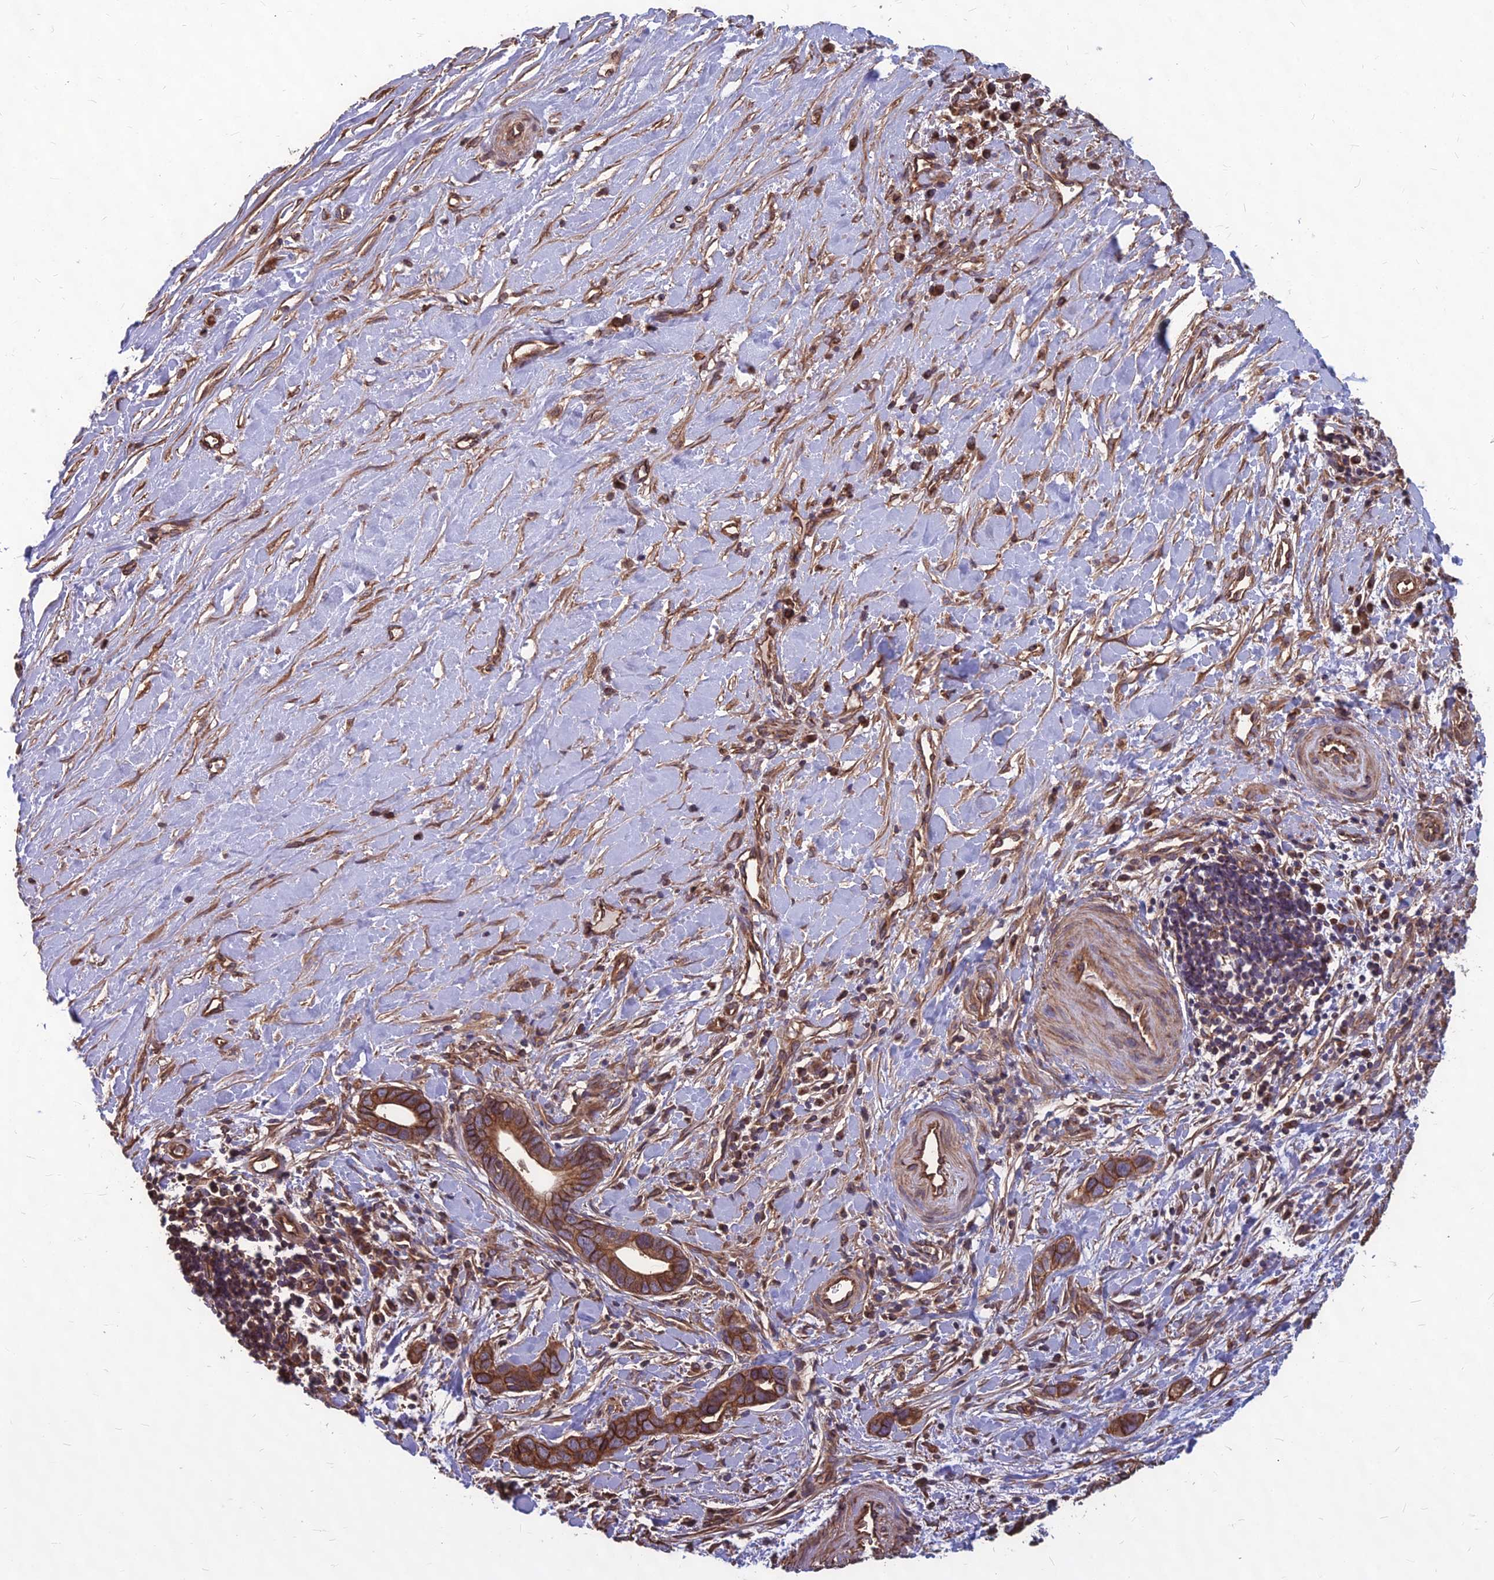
{"staining": {"intensity": "strong", "quantity": ">75%", "location": "cytoplasmic/membranous"}, "tissue": "liver cancer", "cell_type": "Tumor cells", "image_type": "cancer", "snomed": [{"axis": "morphology", "description": "Cholangiocarcinoma"}, {"axis": "topography", "description": "Liver"}], "caption": "Protein expression analysis of human liver cancer reveals strong cytoplasmic/membranous positivity in approximately >75% of tumor cells. The protein of interest is stained brown, and the nuclei are stained in blue (DAB (3,3'-diaminobenzidine) IHC with brightfield microscopy, high magnification).", "gene": "LSM6", "patient": {"sex": "female", "age": 79}}